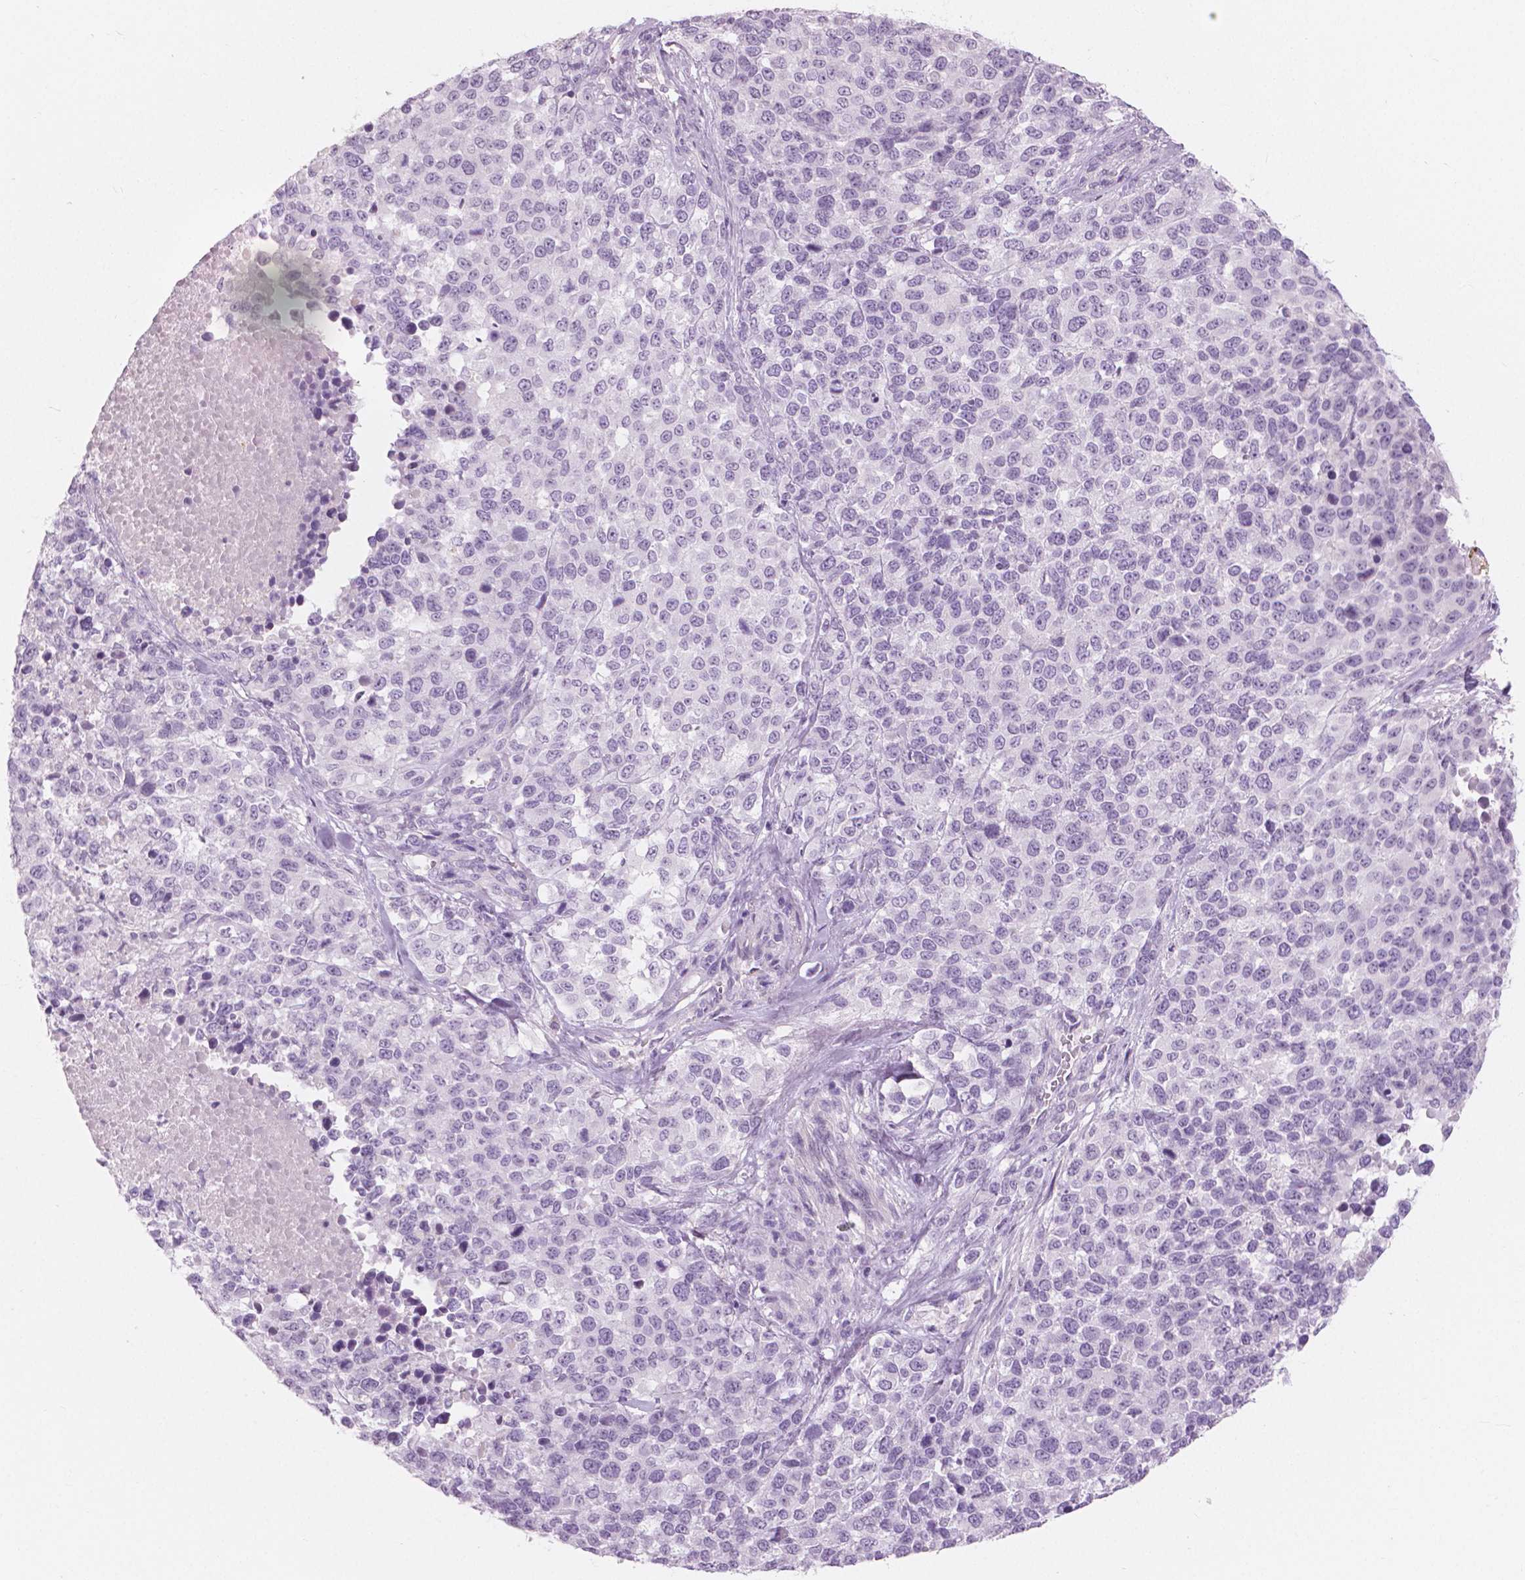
{"staining": {"intensity": "negative", "quantity": "none", "location": "none"}, "tissue": "melanoma", "cell_type": "Tumor cells", "image_type": "cancer", "snomed": [{"axis": "morphology", "description": "Malignant melanoma, Metastatic site"}, {"axis": "topography", "description": "Skin"}], "caption": "The immunohistochemistry micrograph has no significant expression in tumor cells of malignant melanoma (metastatic site) tissue.", "gene": "A4GNT", "patient": {"sex": "male", "age": 84}}